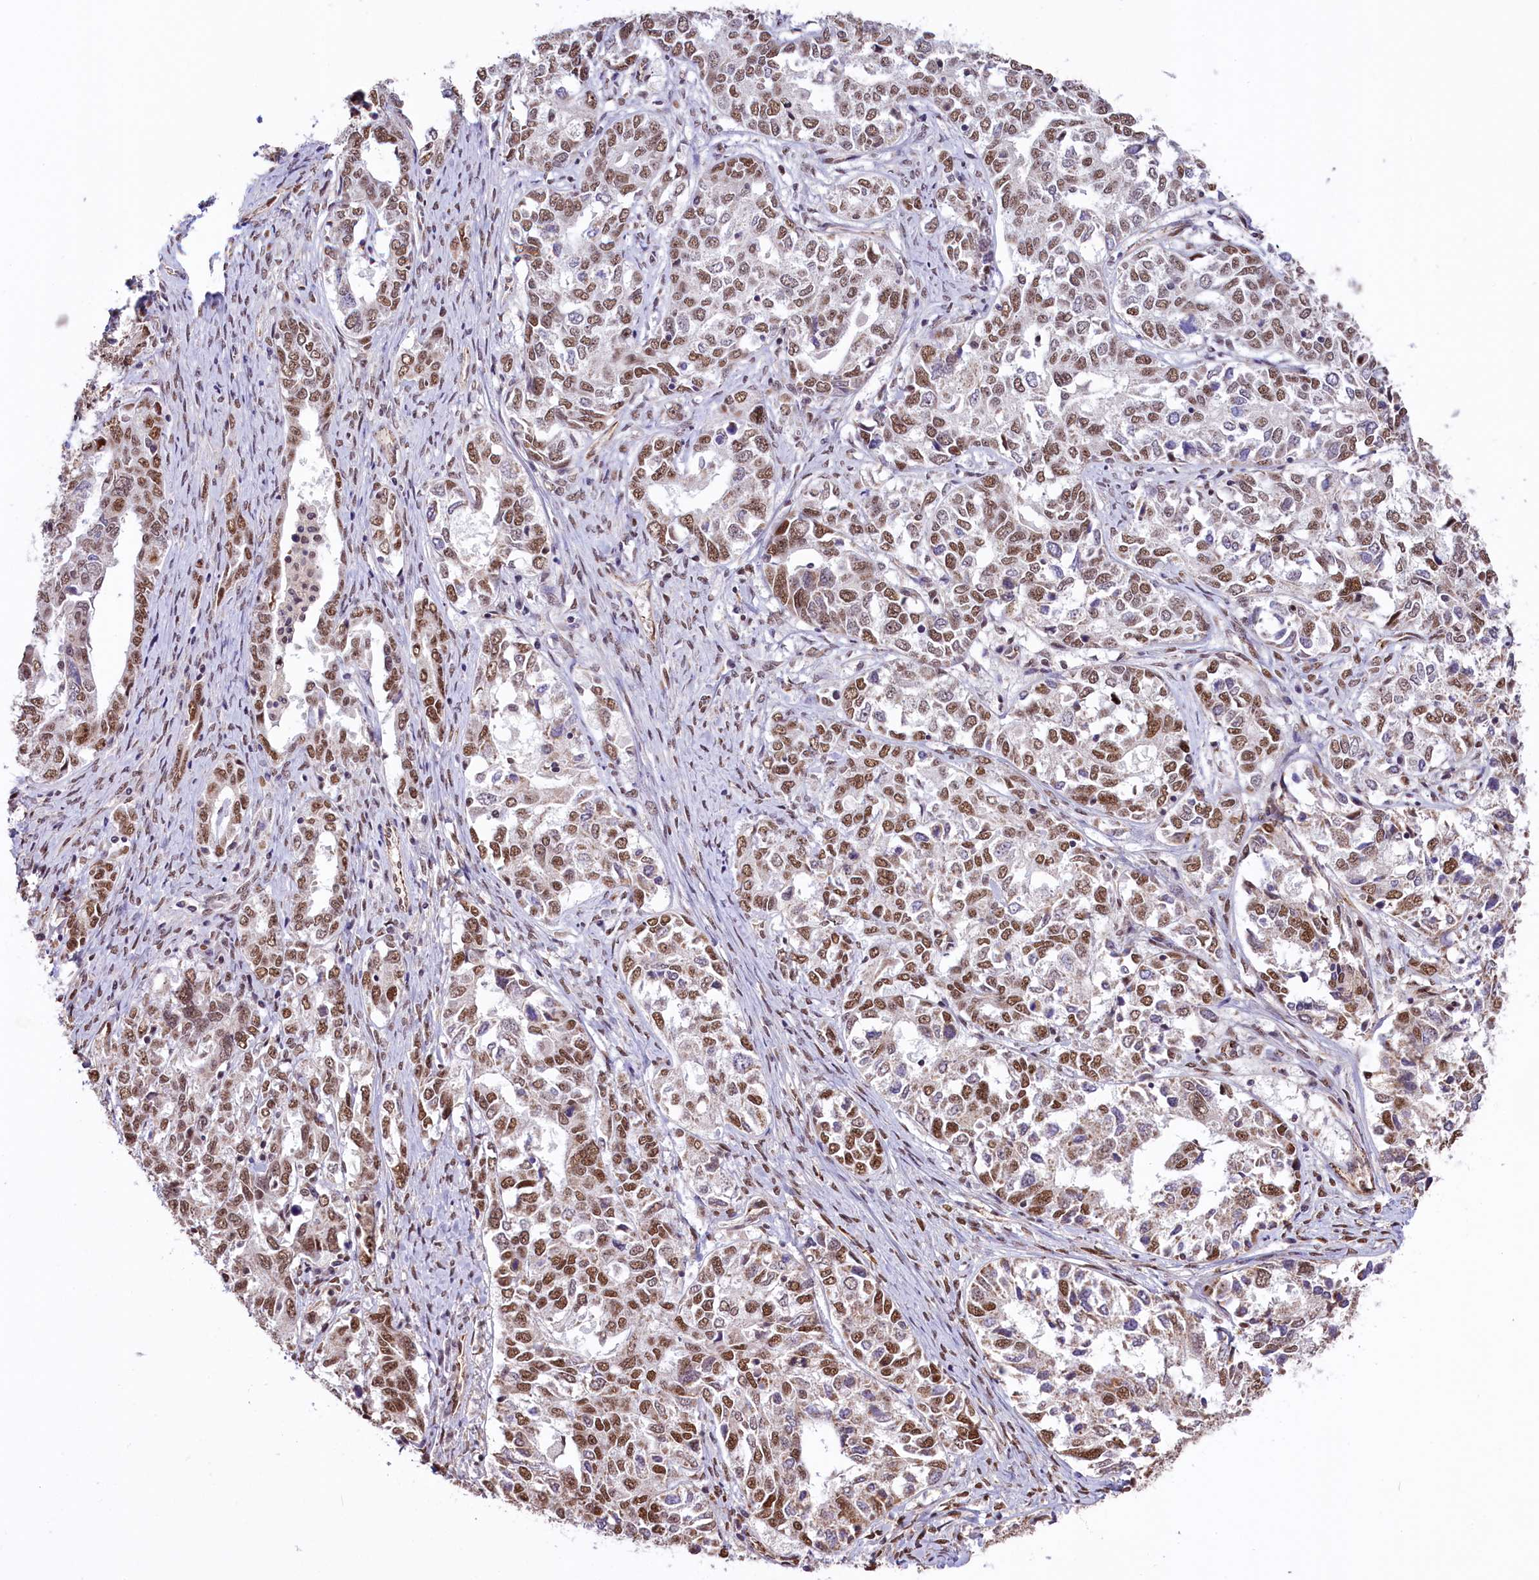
{"staining": {"intensity": "moderate", "quantity": ">75%", "location": "nuclear"}, "tissue": "ovarian cancer", "cell_type": "Tumor cells", "image_type": "cancer", "snomed": [{"axis": "morphology", "description": "Carcinoma, endometroid"}, {"axis": "topography", "description": "Ovary"}], "caption": "The image shows staining of ovarian endometroid carcinoma, revealing moderate nuclear protein expression (brown color) within tumor cells.", "gene": "MRPL54", "patient": {"sex": "female", "age": 62}}